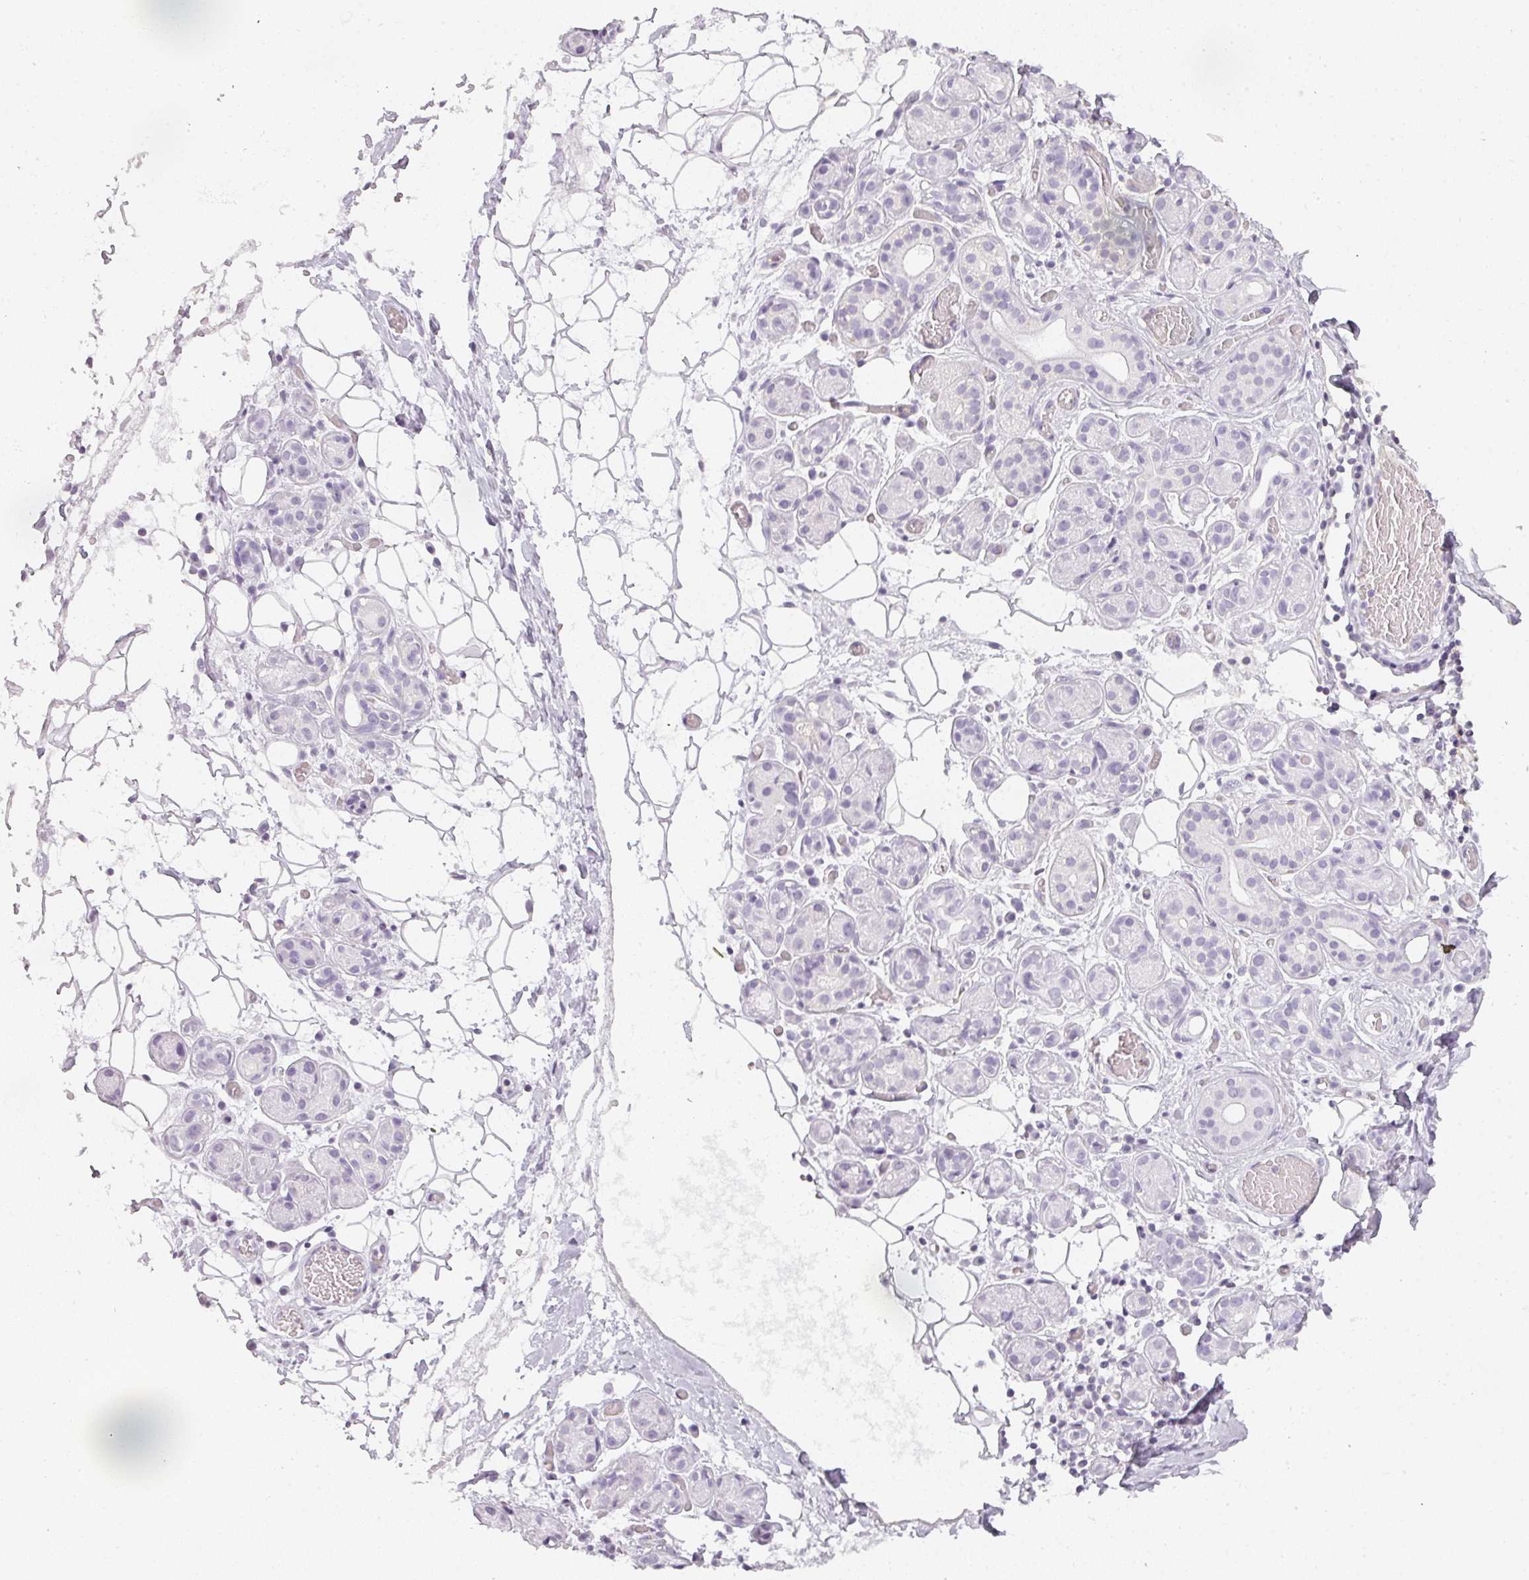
{"staining": {"intensity": "negative", "quantity": "none", "location": "none"}, "tissue": "salivary gland", "cell_type": "Glandular cells", "image_type": "normal", "snomed": [{"axis": "morphology", "description": "Normal tissue, NOS"}, {"axis": "topography", "description": "Salivary gland"}], "caption": "This is a image of IHC staining of benign salivary gland, which shows no staining in glandular cells.", "gene": "TMEM42", "patient": {"sex": "male", "age": 82}}